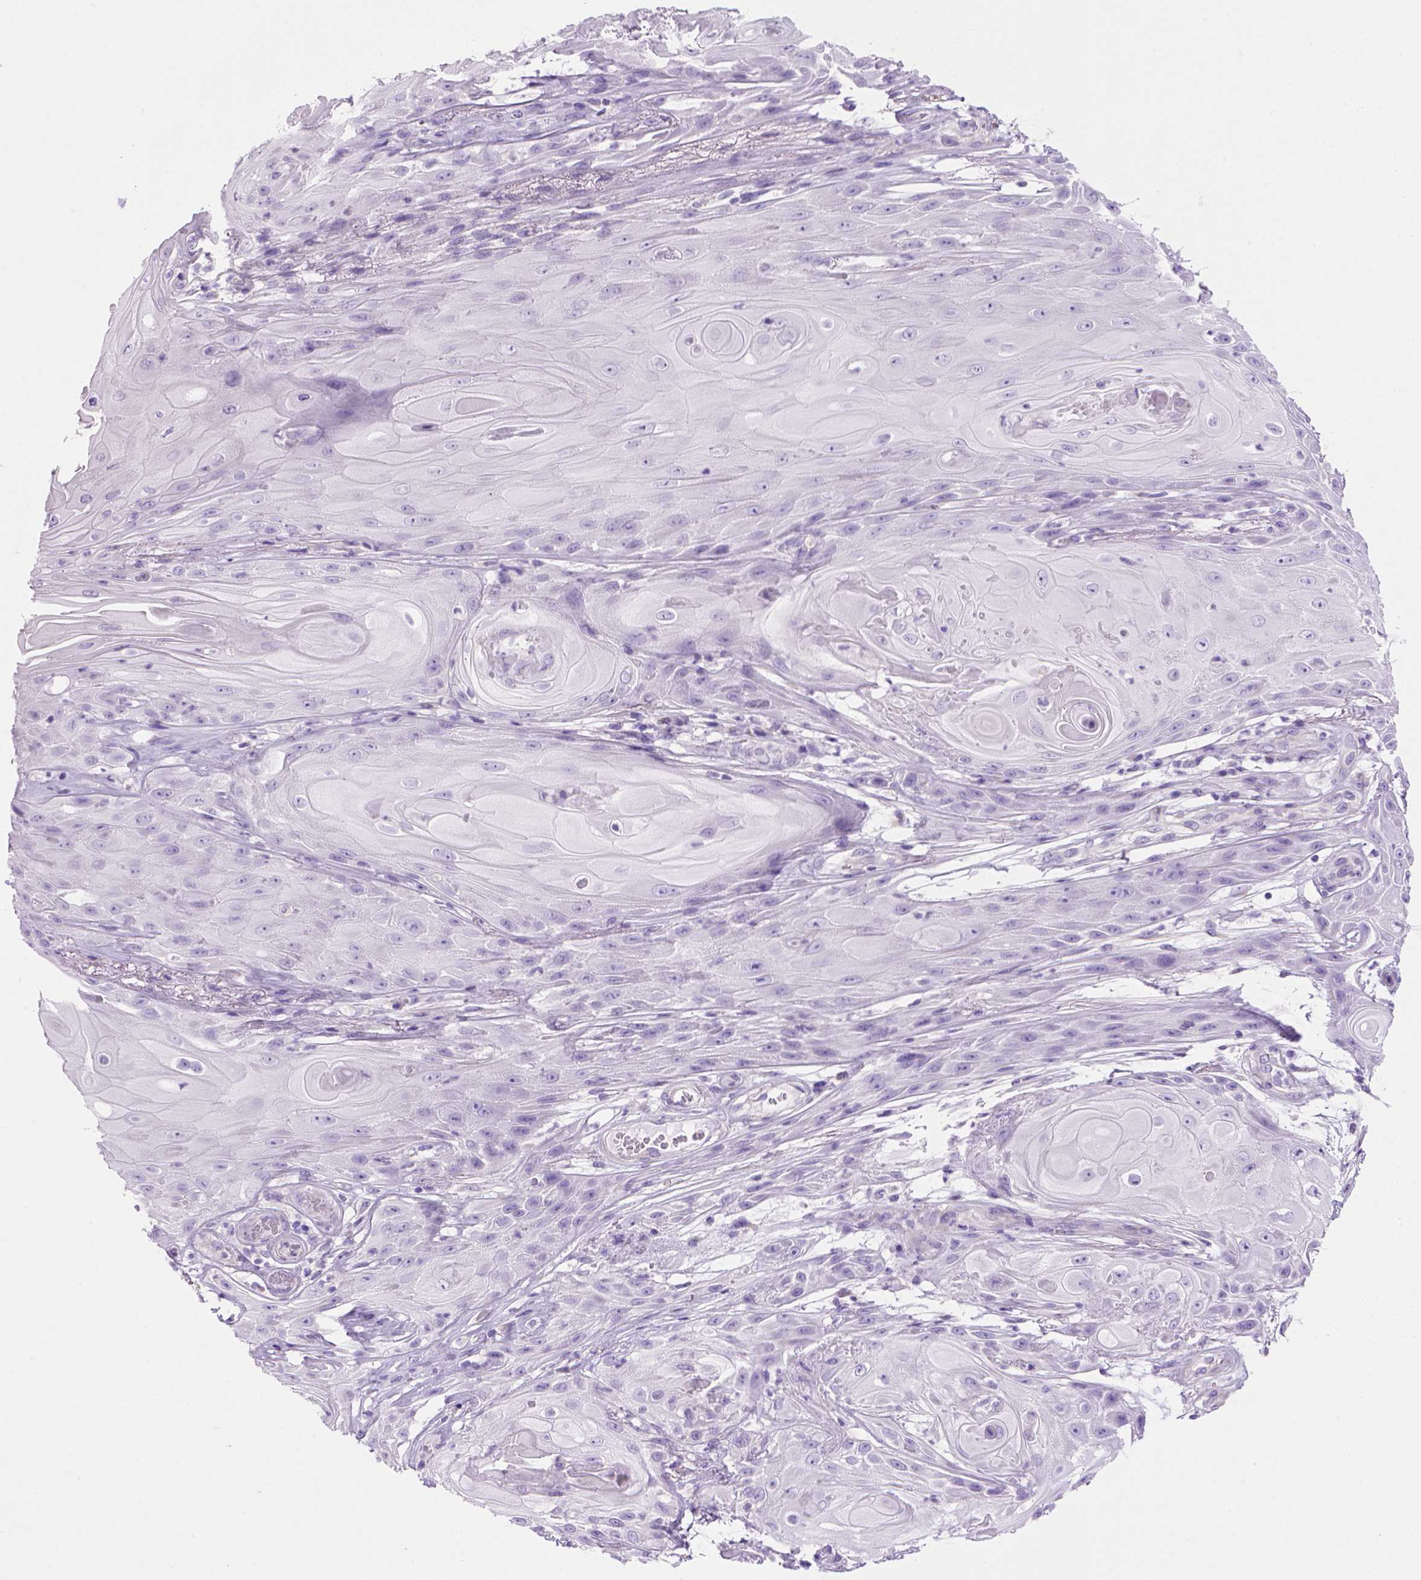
{"staining": {"intensity": "negative", "quantity": "none", "location": "none"}, "tissue": "skin cancer", "cell_type": "Tumor cells", "image_type": "cancer", "snomed": [{"axis": "morphology", "description": "Squamous cell carcinoma, NOS"}, {"axis": "topography", "description": "Skin"}], "caption": "There is no significant expression in tumor cells of squamous cell carcinoma (skin).", "gene": "ARHGEF33", "patient": {"sex": "male", "age": 62}}